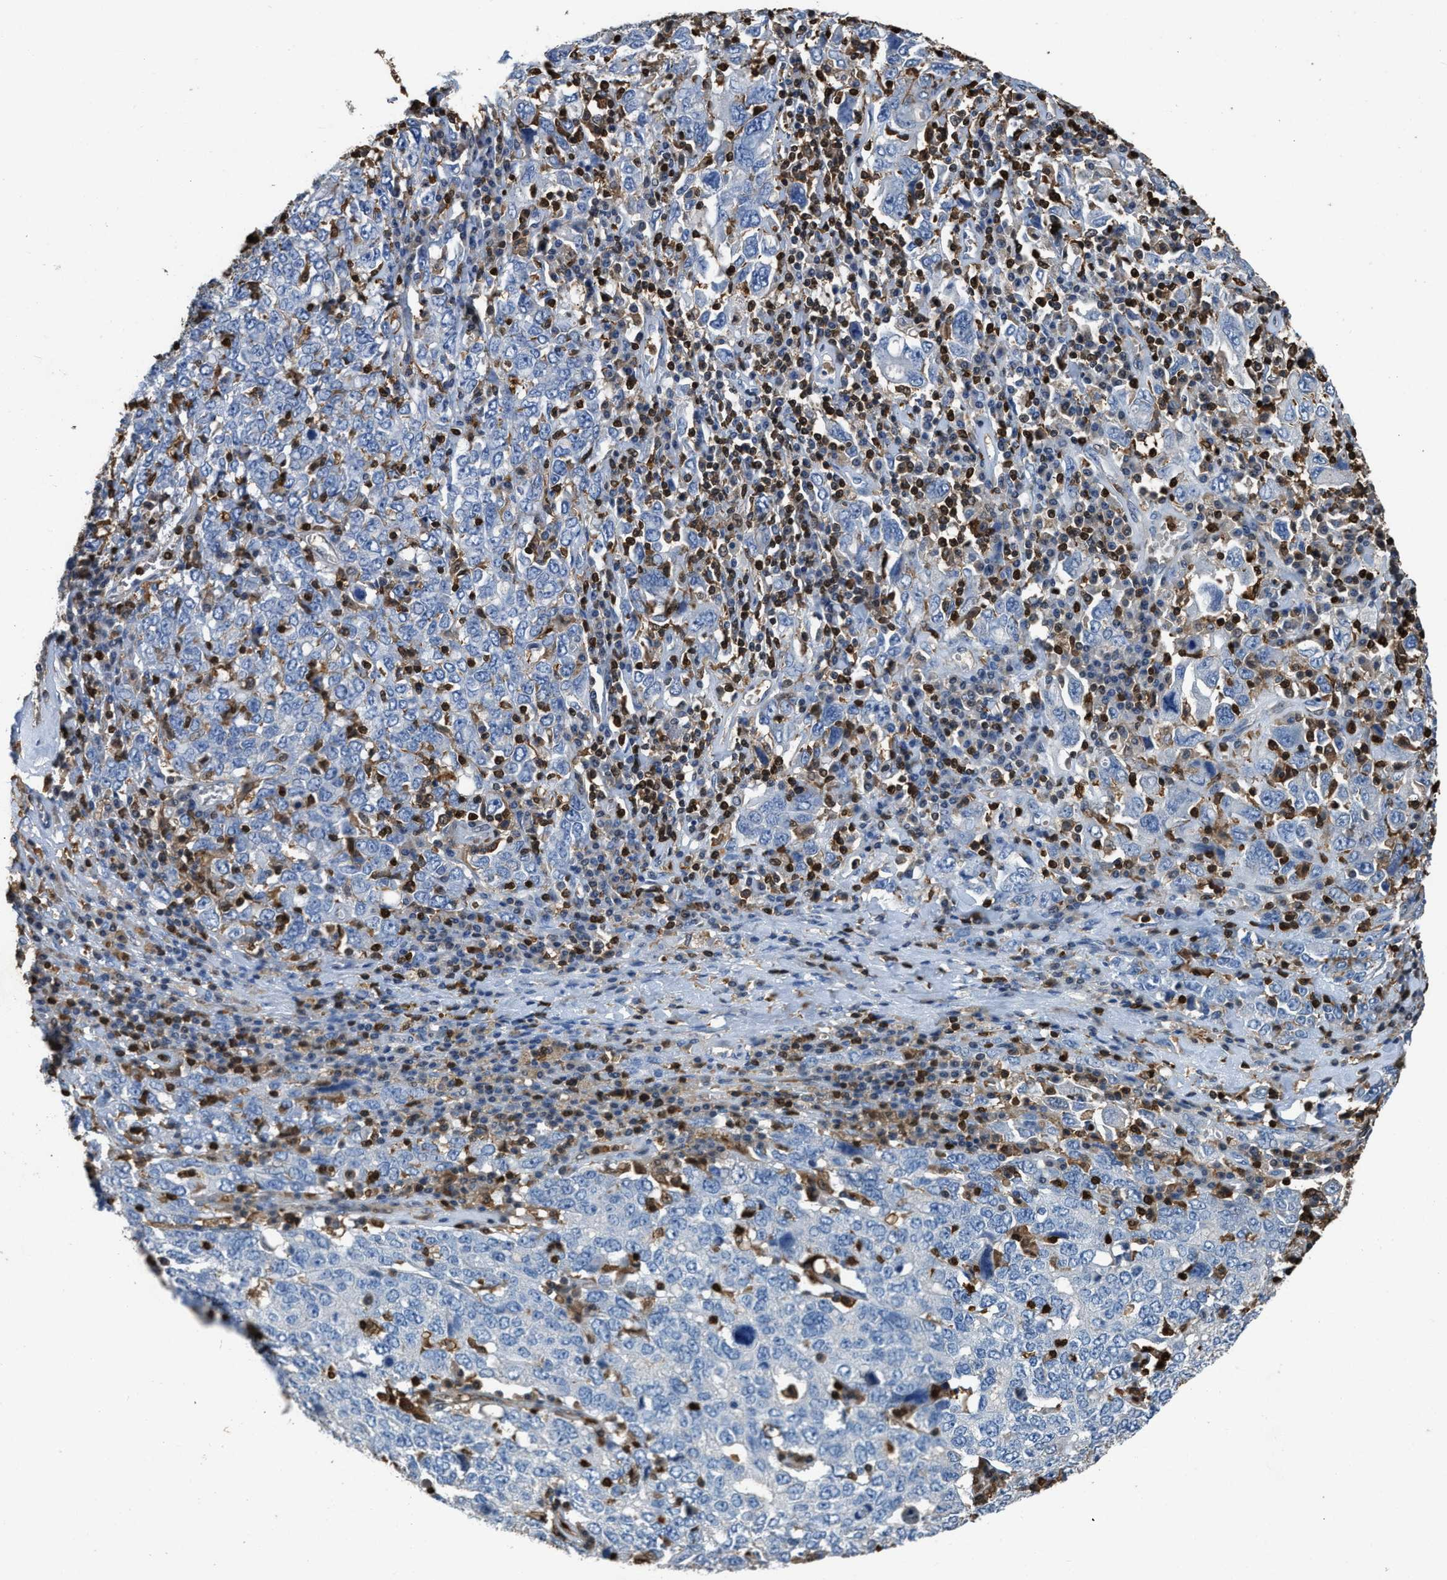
{"staining": {"intensity": "negative", "quantity": "none", "location": "none"}, "tissue": "ovarian cancer", "cell_type": "Tumor cells", "image_type": "cancer", "snomed": [{"axis": "morphology", "description": "Carcinoma, endometroid"}, {"axis": "topography", "description": "Ovary"}], "caption": "Immunohistochemistry (IHC) of ovarian cancer (endometroid carcinoma) demonstrates no expression in tumor cells. (Stains: DAB (3,3'-diaminobenzidine) immunohistochemistry (IHC) with hematoxylin counter stain, Microscopy: brightfield microscopy at high magnification).", "gene": "ARHGDIB", "patient": {"sex": "female", "age": 62}}